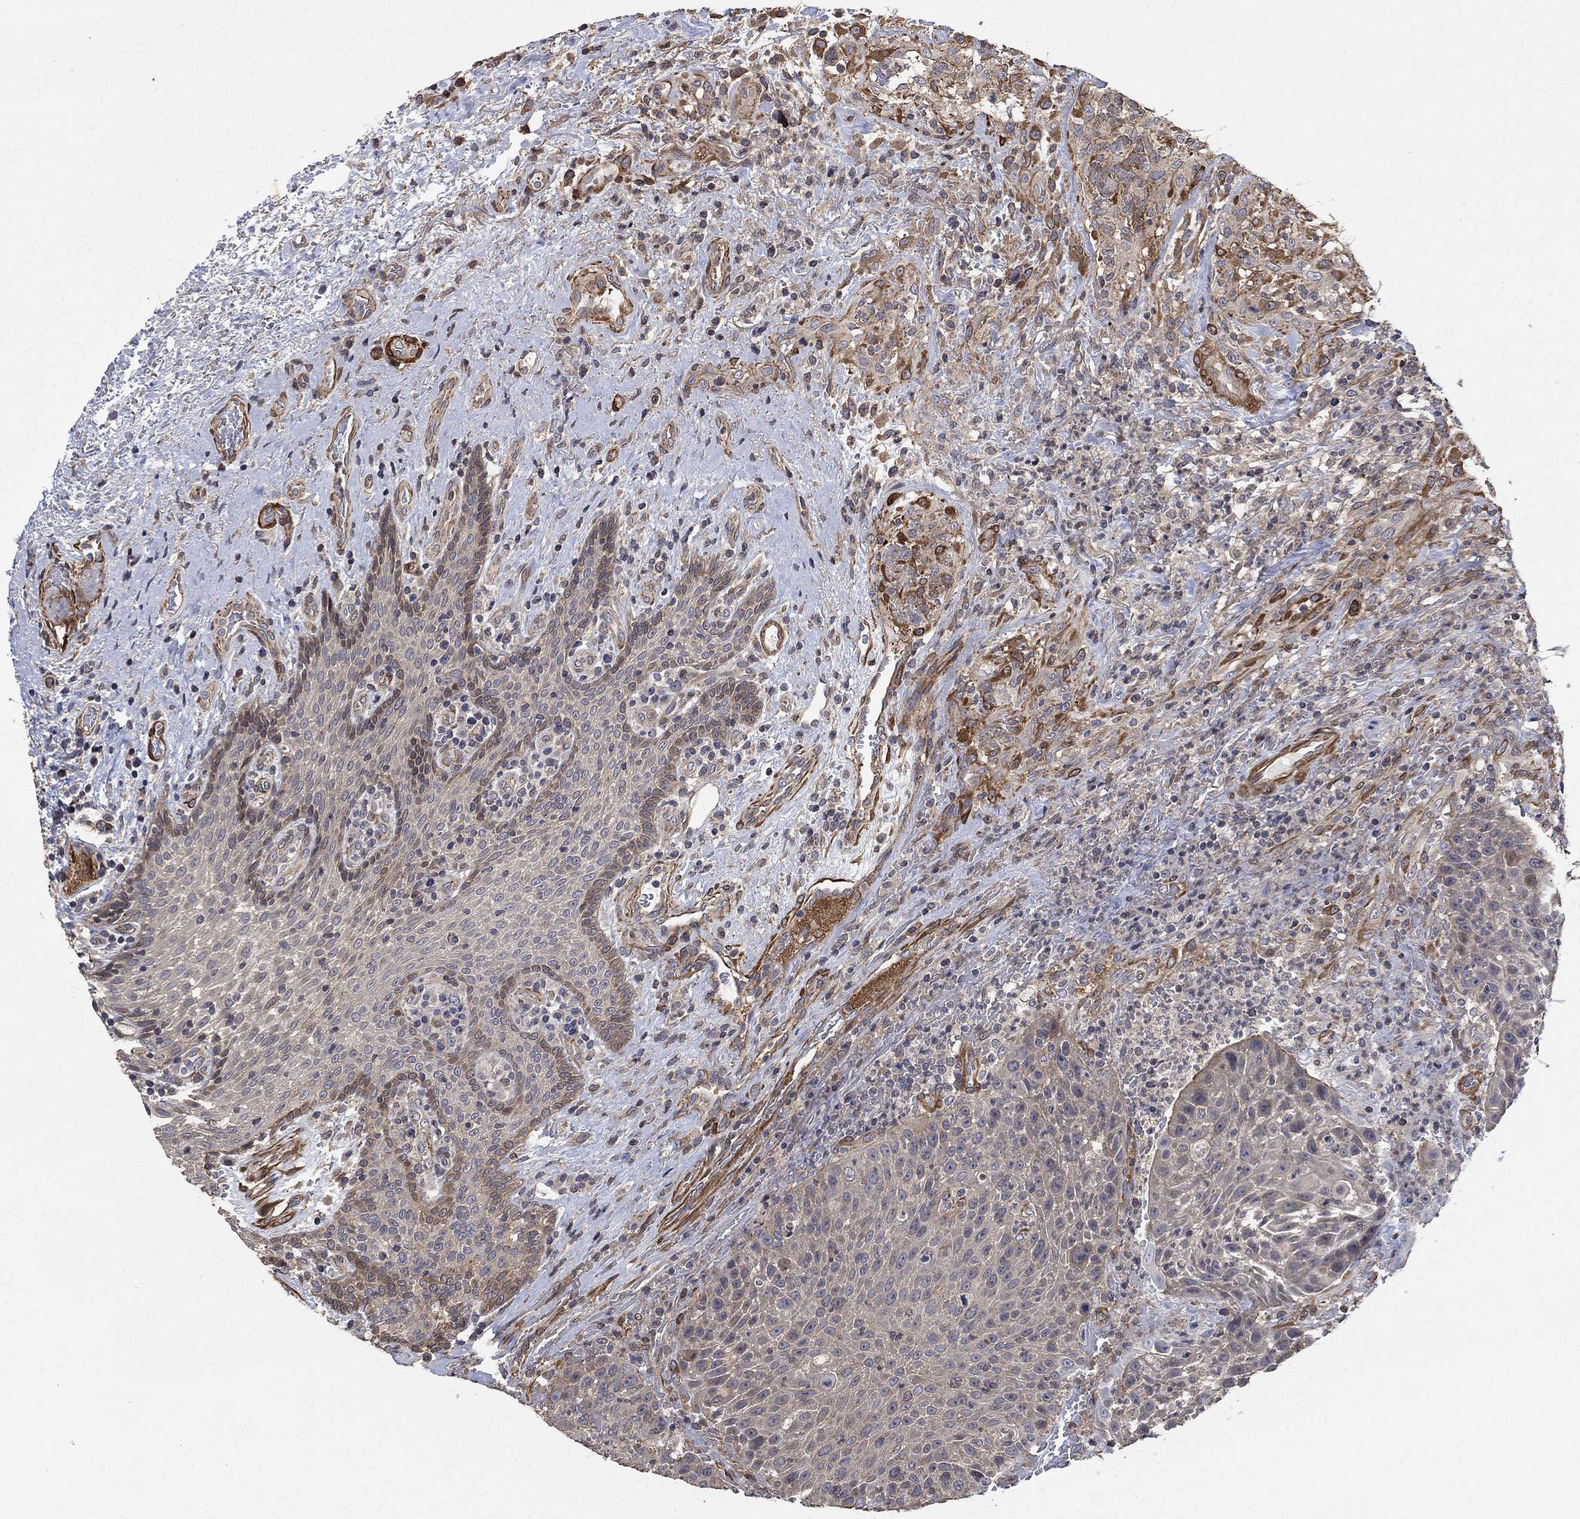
{"staining": {"intensity": "negative", "quantity": "none", "location": "none"}, "tissue": "head and neck cancer", "cell_type": "Tumor cells", "image_type": "cancer", "snomed": [{"axis": "morphology", "description": "Squamous cell carcinoma, NOS"}, {"axis": "topography", "description": "Head-Neck"}], "caption": "Squamous cell carcinoma (head and neck) was stained to show a protein in brown. There is no significant positivity in tumor cells.", "gene": "PDE3A", "patient": {"sex": "male", "age": 69}}